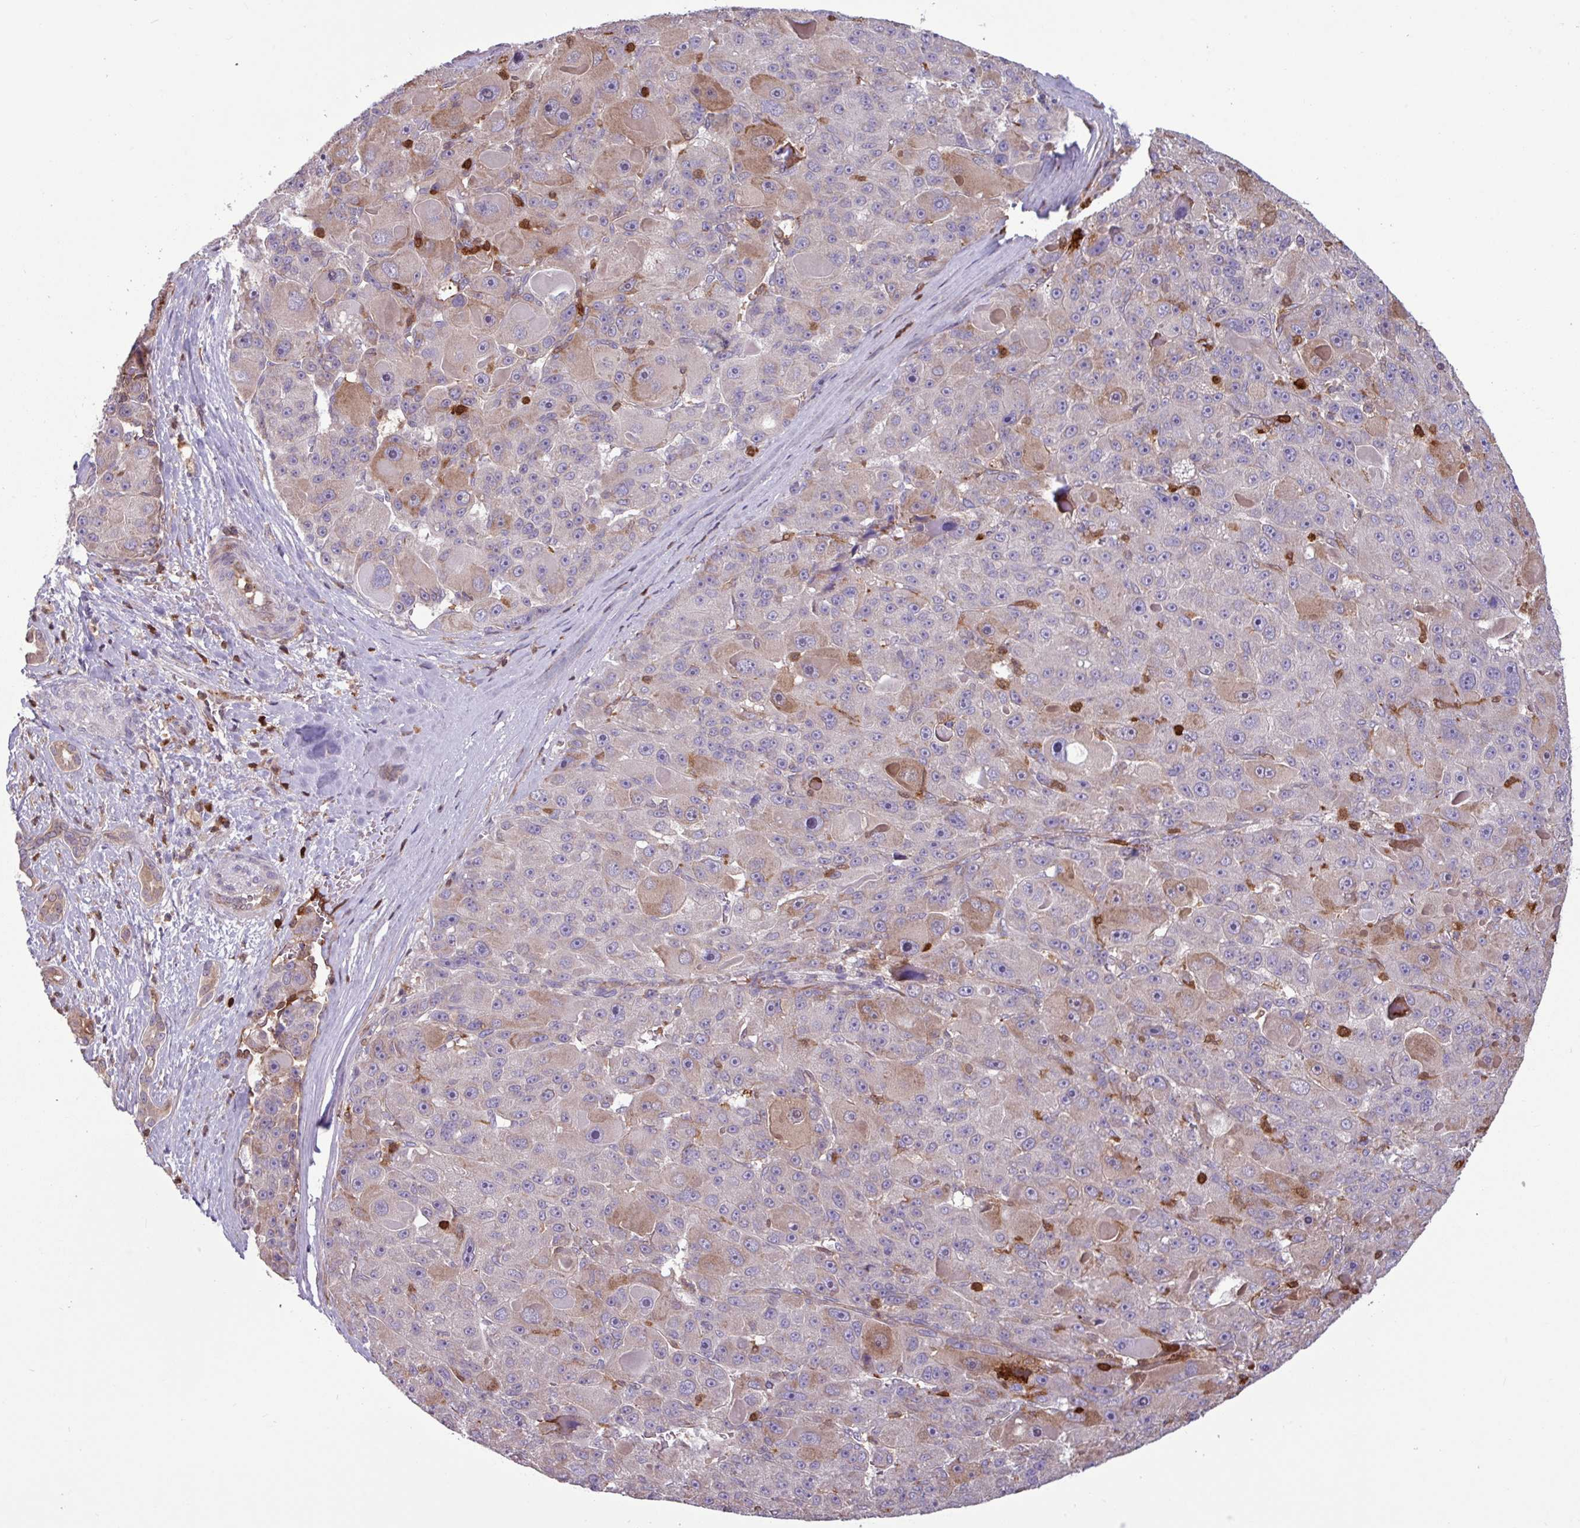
{"staining": {"intensity": "moderate", "quantity": "<25%", "location": "cytoplasmic/membranous"}, "tissue": "liver cancer", "cell_type": "Tumor cells", "image_type": "cancer", "snomed": [{"axis": "morphology", "description": "Carcinoma, Hepatocellular, NOS"}, {"axis": "topography", "description": "Liver"}], "caption": "The micrograph demonstrates staining of liver cancer, revealing moderate cytoplasmic/membranous protein staining (brown color) within tumor cells.", "gene": "SEC61G", "patient": {"sex": "male", "age": 76}}